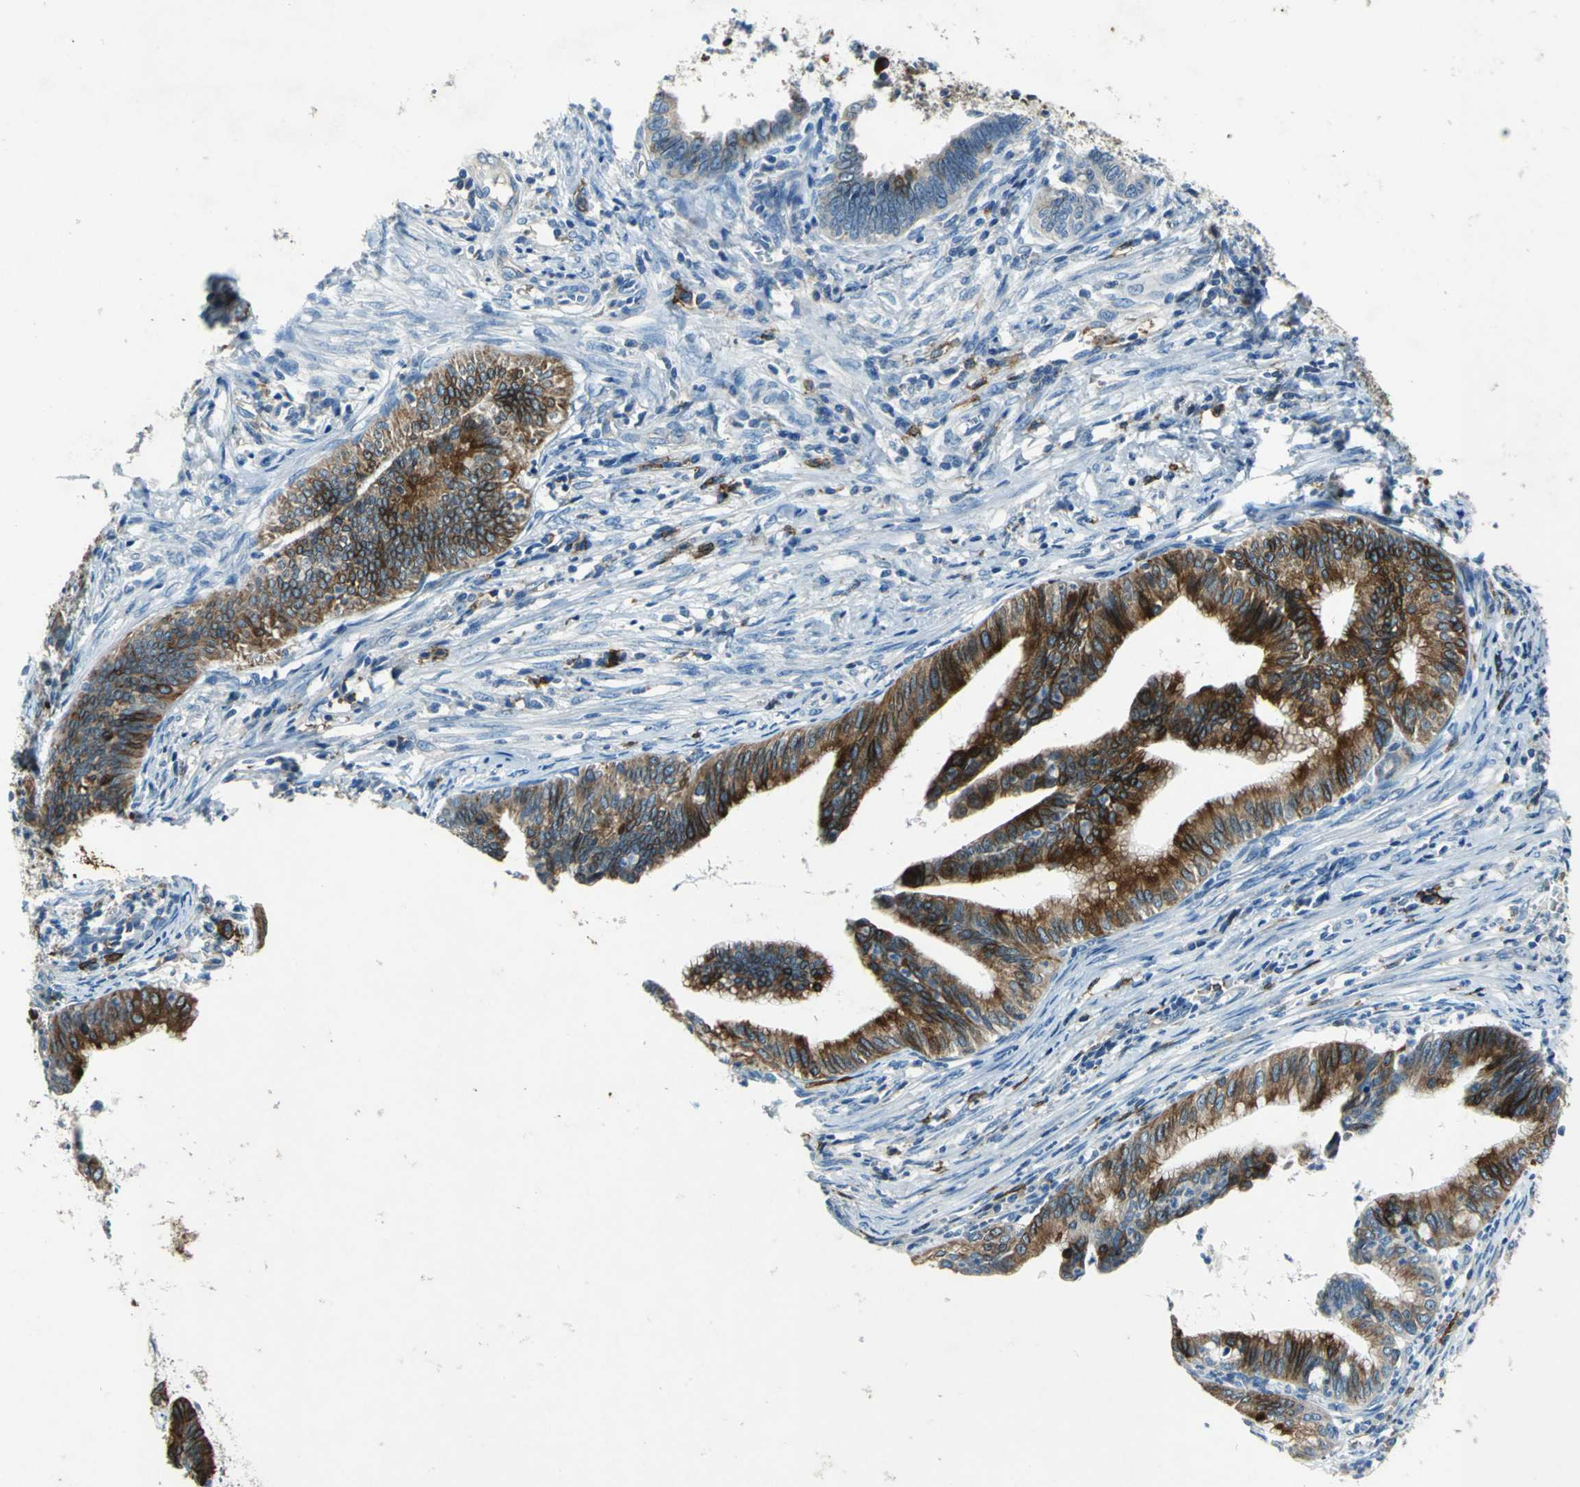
{"staining": {"intensity": "strong", "quantity": ">75%", "location": "cytoplasmic/membranous"}, "tissue": "cervical cancer", "cell_type": "Tumor cells", "image_type": "cancer", "snomed": [{"axis": "morphology", "description": "Adenocarcinoma, NOS"}, {"axis": "topography", "description": "Cervix"}], "caption": "The immunohistochemical stain shows strong cytoplasmic/membranous staining in tumor cells of cervical cancer tissue. The protein of interest is shown in brown color, while the nuclei are stained blue.", "gene": "RPS13", "patient": {"sex": "female", "age": 36}}